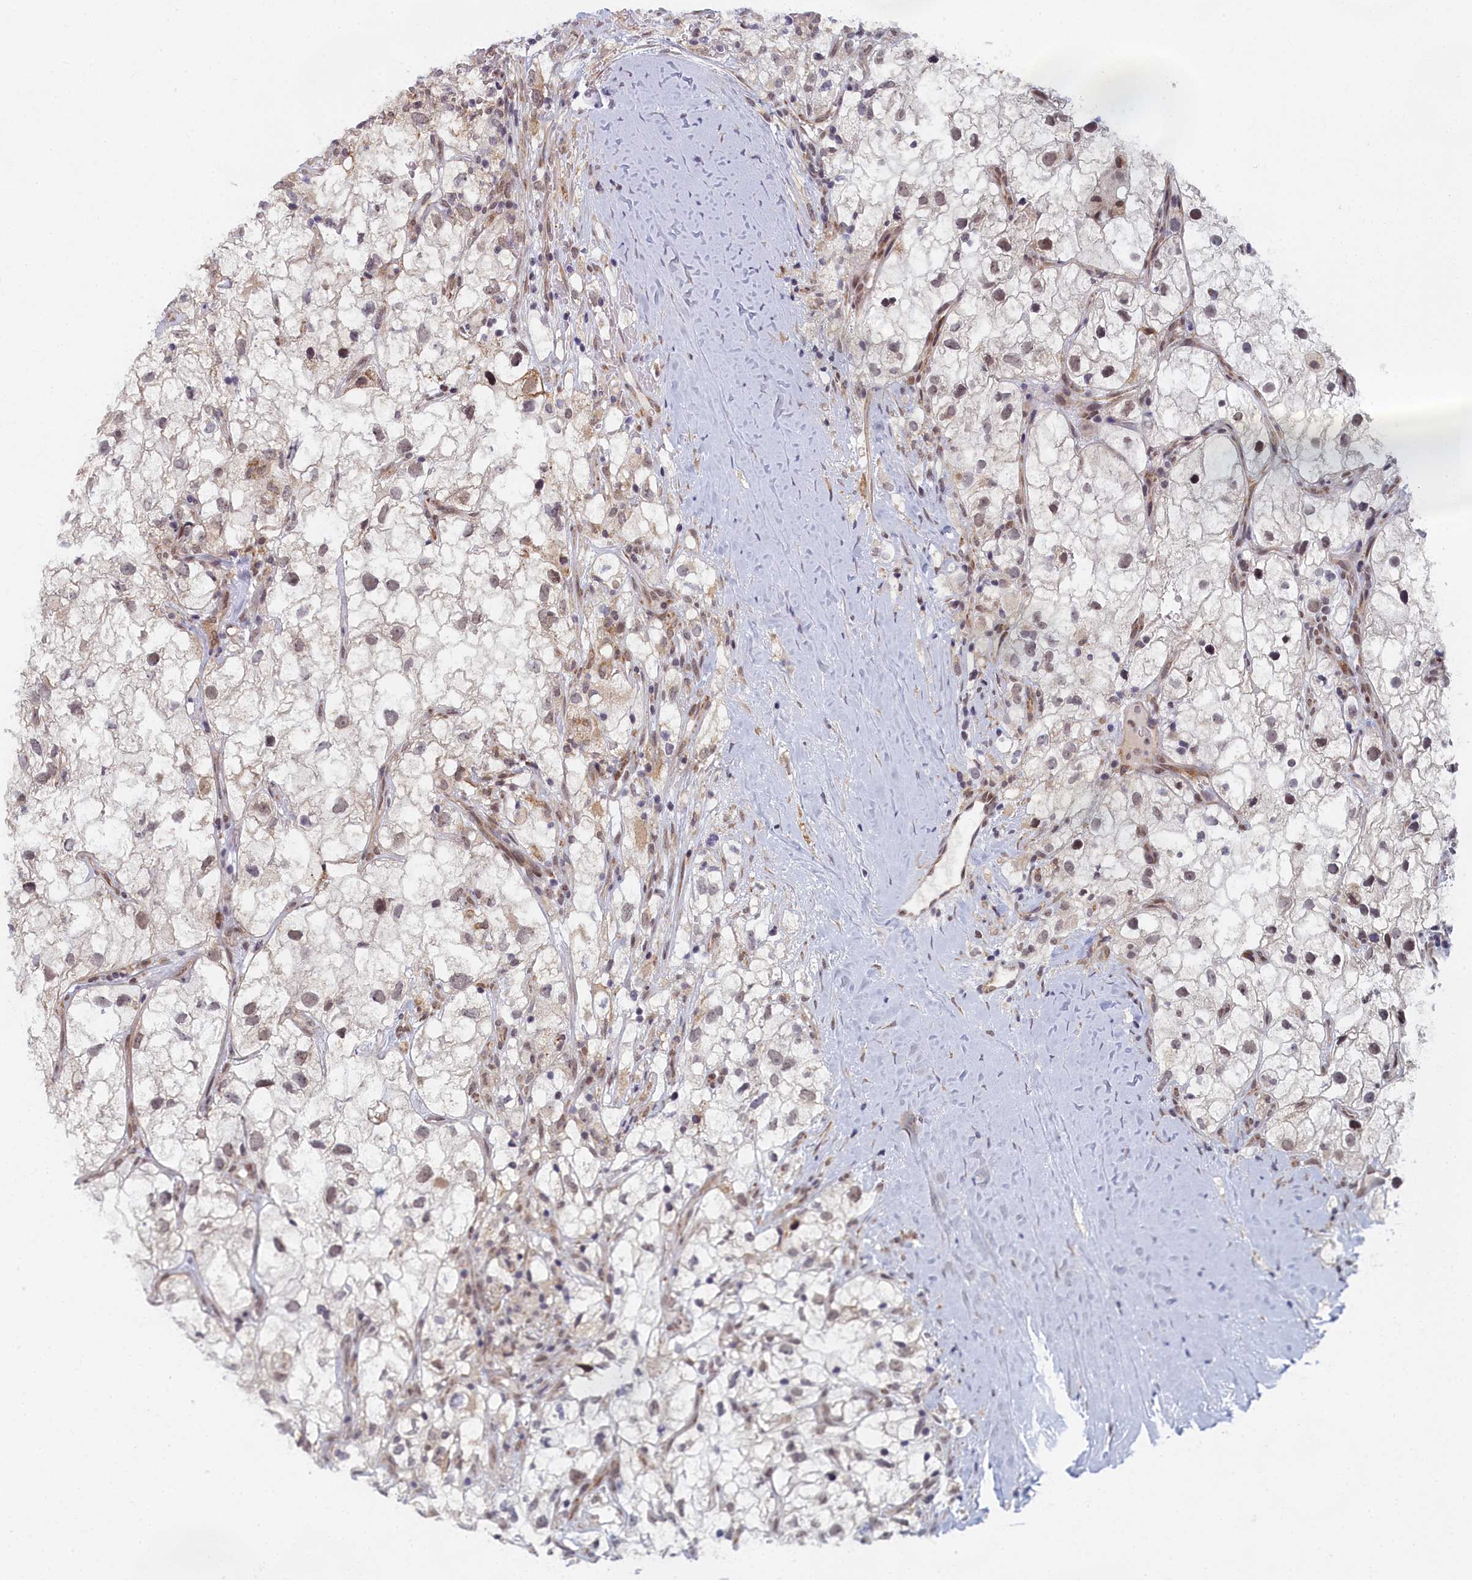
{"staining": {"intensity": "negative", "quantity": "none", "location": "none"}, "tissue": "renal cancer", "cell_type": "Tumor cells", "image_type": "cancer", "snomed": [{"axis": "morphology", "description": "Adenocarcinoma, NOS"}, {"axis": "topography", "description": "Kidney"}], "caption": "There is no significant staining in tumor cells of renal adenocarcinoma. (Stains: DAB immunohistochemistry (IHC) with hematoxylin counter stain, Microscopy: brightfield microscopy at high magnification).", "gene": "DNAJC17", "patient": {"sex": "male", "age": 59}}